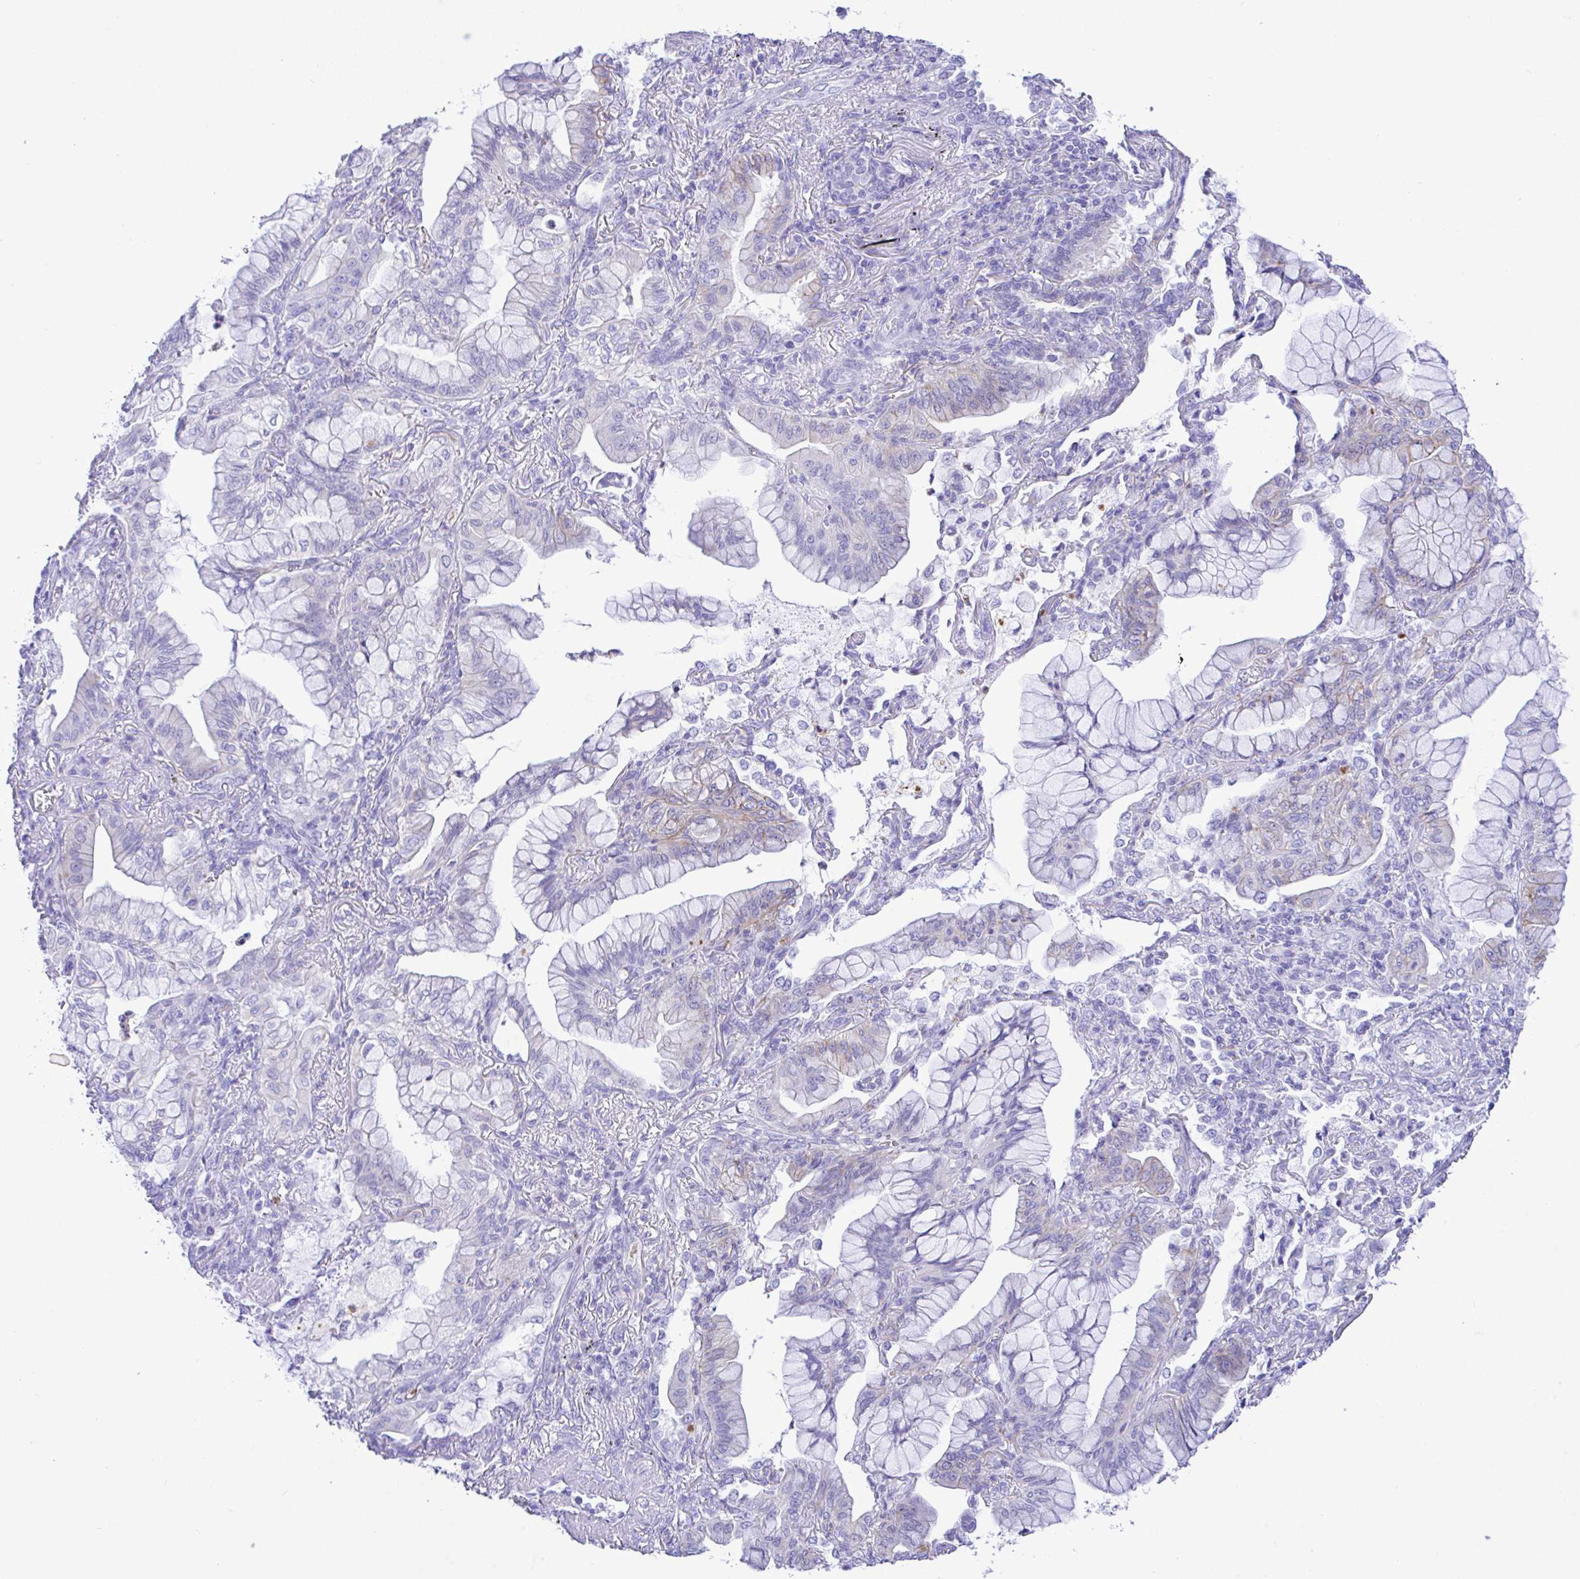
{"staining": {"intensity": "negative", "quantity": "none", "location": "none"}, "tissue": "lung cancer", "cell_type": "Tumor cells", "image_type": "cancer", "snomed": [{"axis": "morphology", "description": "Adenocarcinoma, NOS"}, {"axis": "topography", "description": "Lung"}], "caption": "The image shows no significant staining in tumor cells of adenocarcinoma (lung). (Brightfield microscopy of DAB IHC at high magnification).", "gene": "ZNF221", "patient": {"sex": "male", "age": 77}}